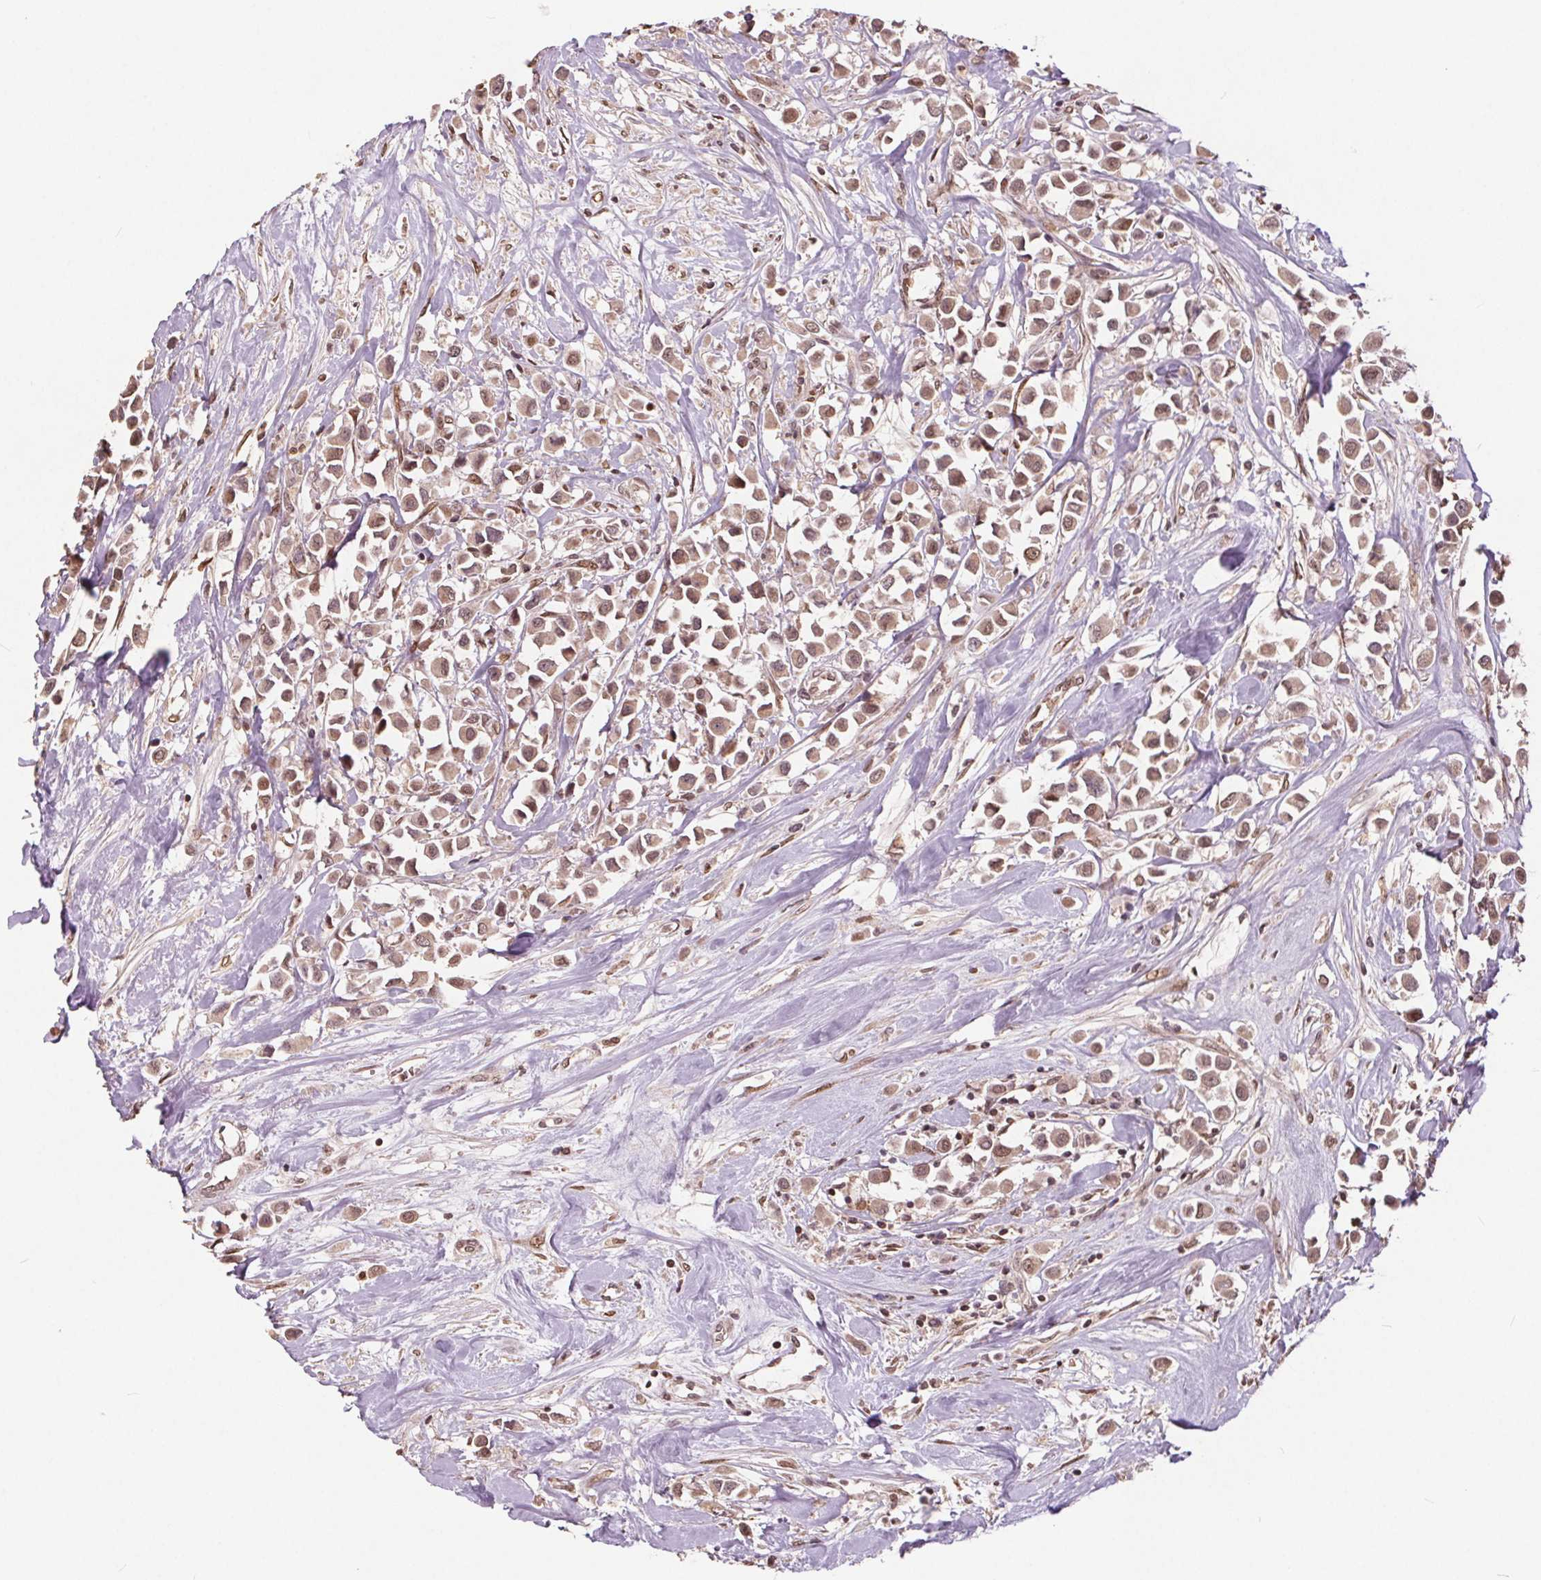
{"staining": {"intensity": "weak", "quantity": ">75%", "location": "cytoplasmic/membranous,nuclear"}, "tissue": "breast cancer", "cell_type": "Tumor cells", "image_type": "cancer", "snomed": [{"axis": "morphology", "description": "Duct carcinoma"}, {"axis": "topography", "description": "Breast"}], "caption": "An immunohistochemistry photomicrograph of neoplastic tissue is shown. Protein staining in brown shows weak cytoplasmic/membranous and nuclear positivity in breast cancer within tumor cells.", "gene": "HIF1AN", "patient": {"sex": "female", "age": 61}}